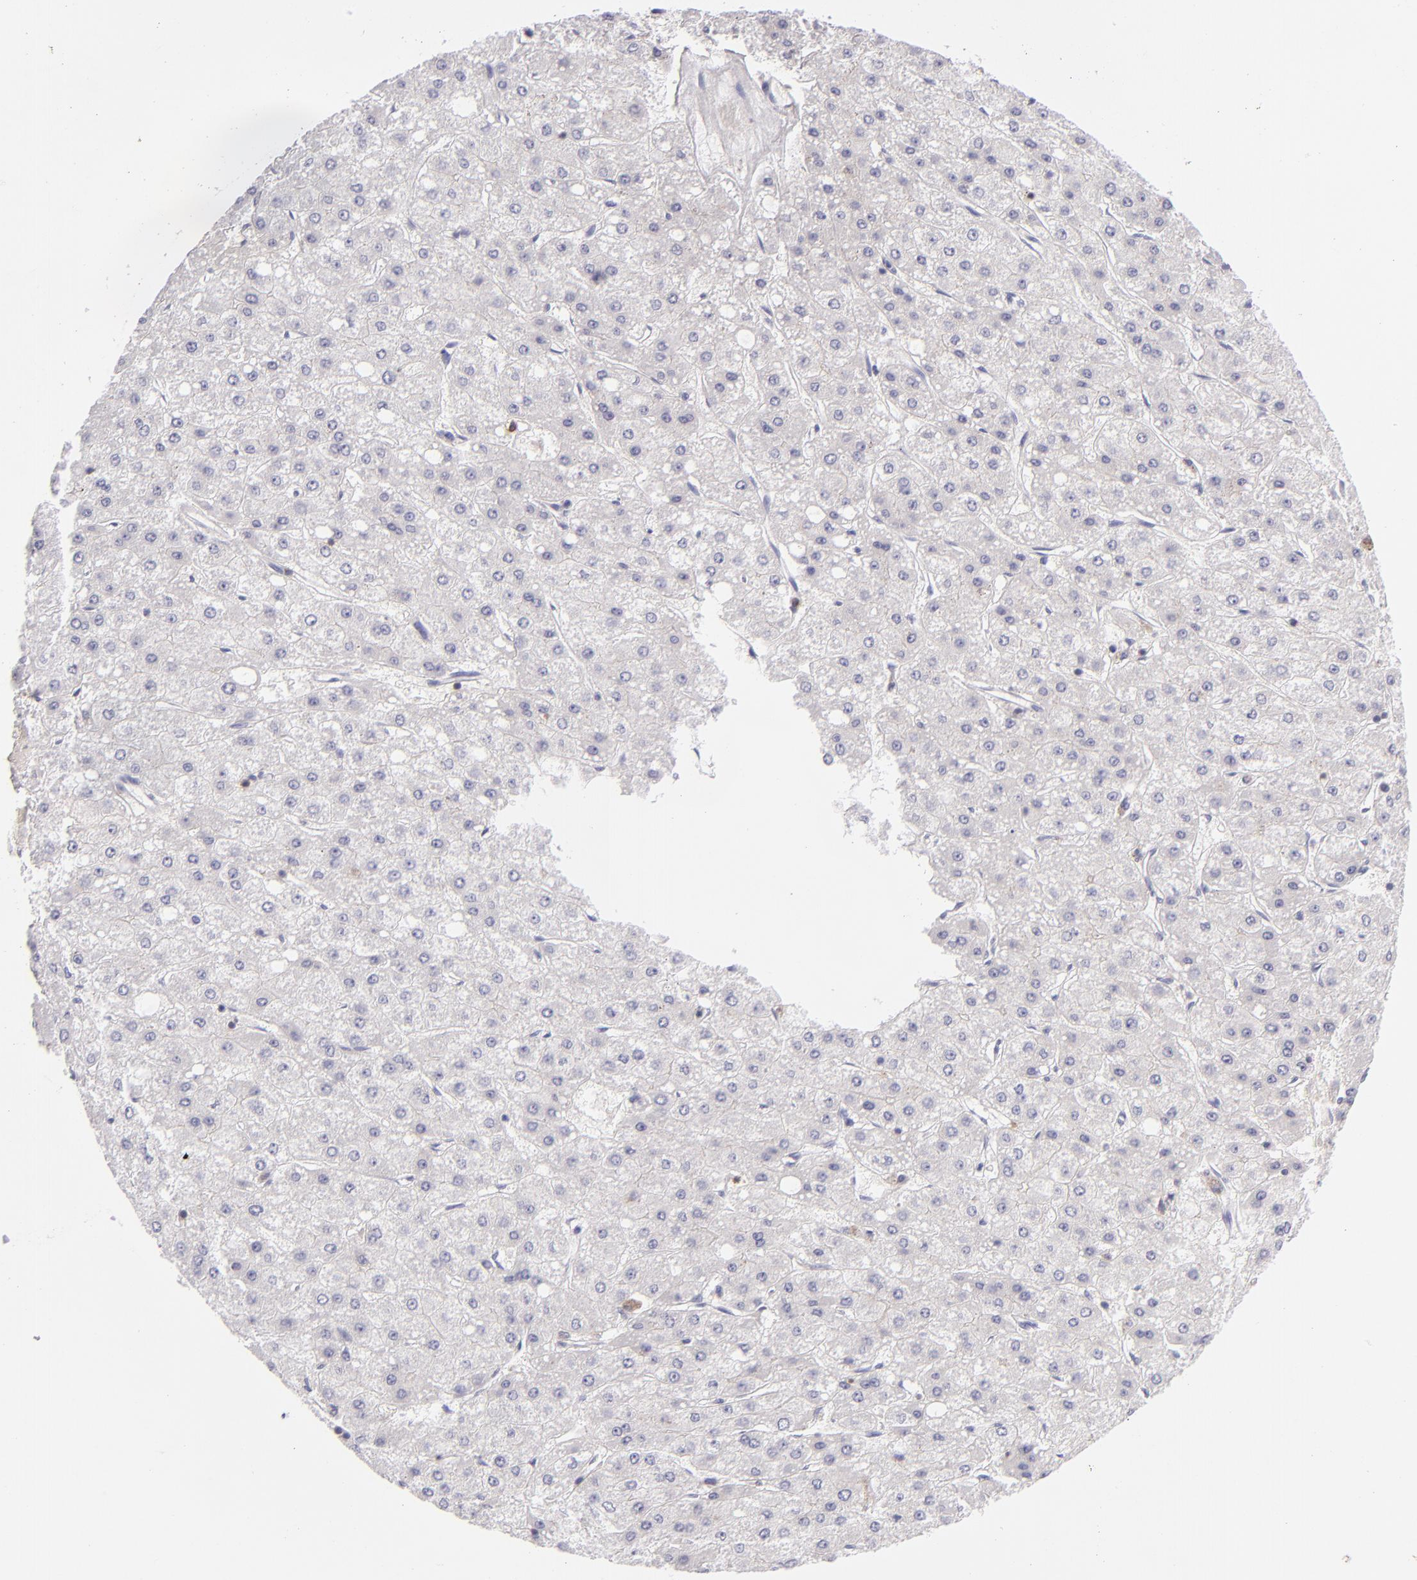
{"staining": {"intensity": "negative", "quantity": "none", "location": "none"}, "tissue": "liver cancer", "cell_type": "Tumor cells", "image_type": "cancer", "snomed": [{"axis": "morphology", "description": "Carcinoma, Hepatocellular, NOS"}, {"axis": "topography", "description": "Liver"}], "caption": "IHC photomicrograph of human liver cancer (hepatocellular carcinoma) stained for a protein (brown), which displays no positivity in tumor cells.", "gene": "CD48", "patient": {"sex": "female", "age": 52}}